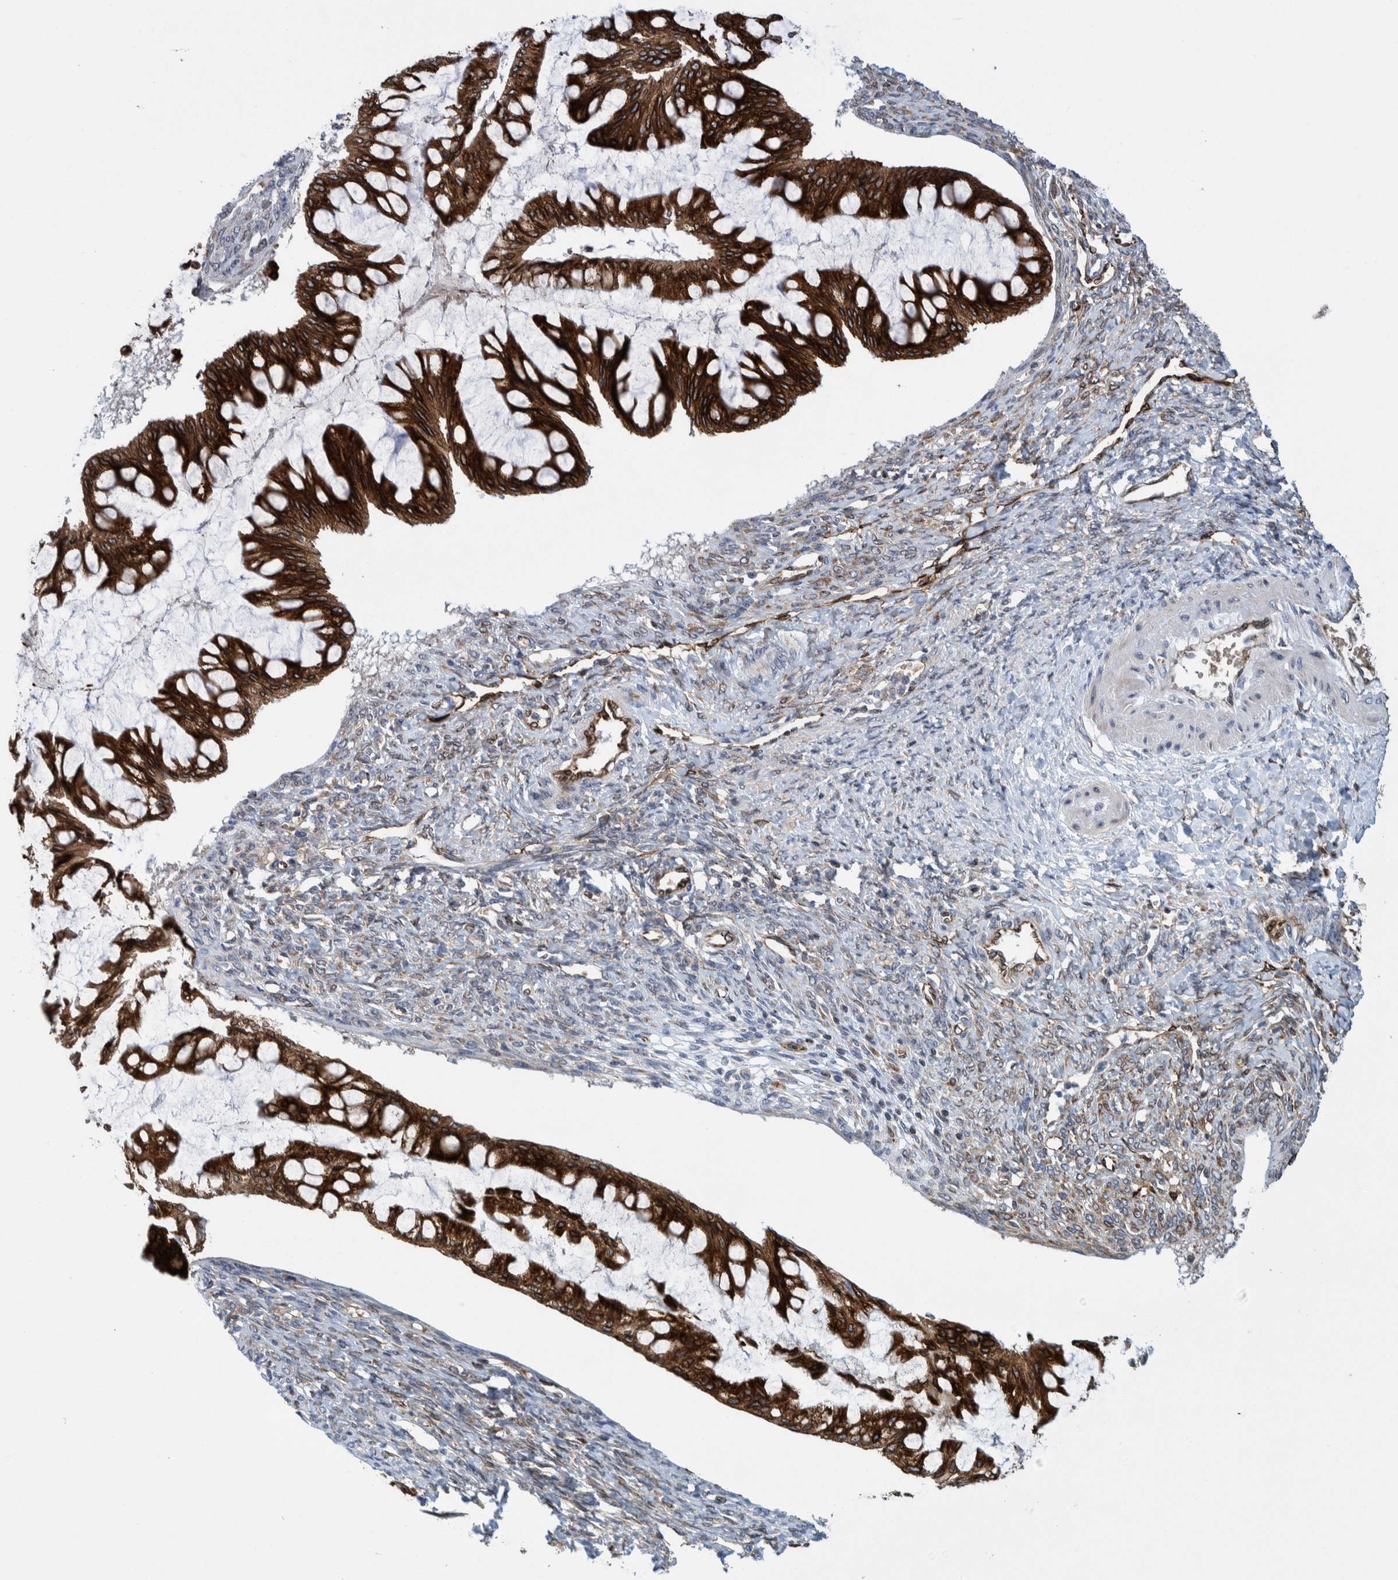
{"staining": {"intensity": "strong", "quantity": ">75%", "location": "cytoplasmic/membranous"}, "tissue": "ovarian cancer", "cell_type": "Tumor cells", "image_type": "cancer", "snomed": [{"axis": "morphology", "description": "Cystadenocarcinoma, mucinous, NOS"}, {"axis": "topography", "description": "Ovary"}], "caption": "A high amount of strong cytoplasmic/membranous positivity is appreciated in about >75% of tumor cells in ovarian cancer tissue.", "gene": "THEM6", "patient": {"sex": "female", "age": 73}}